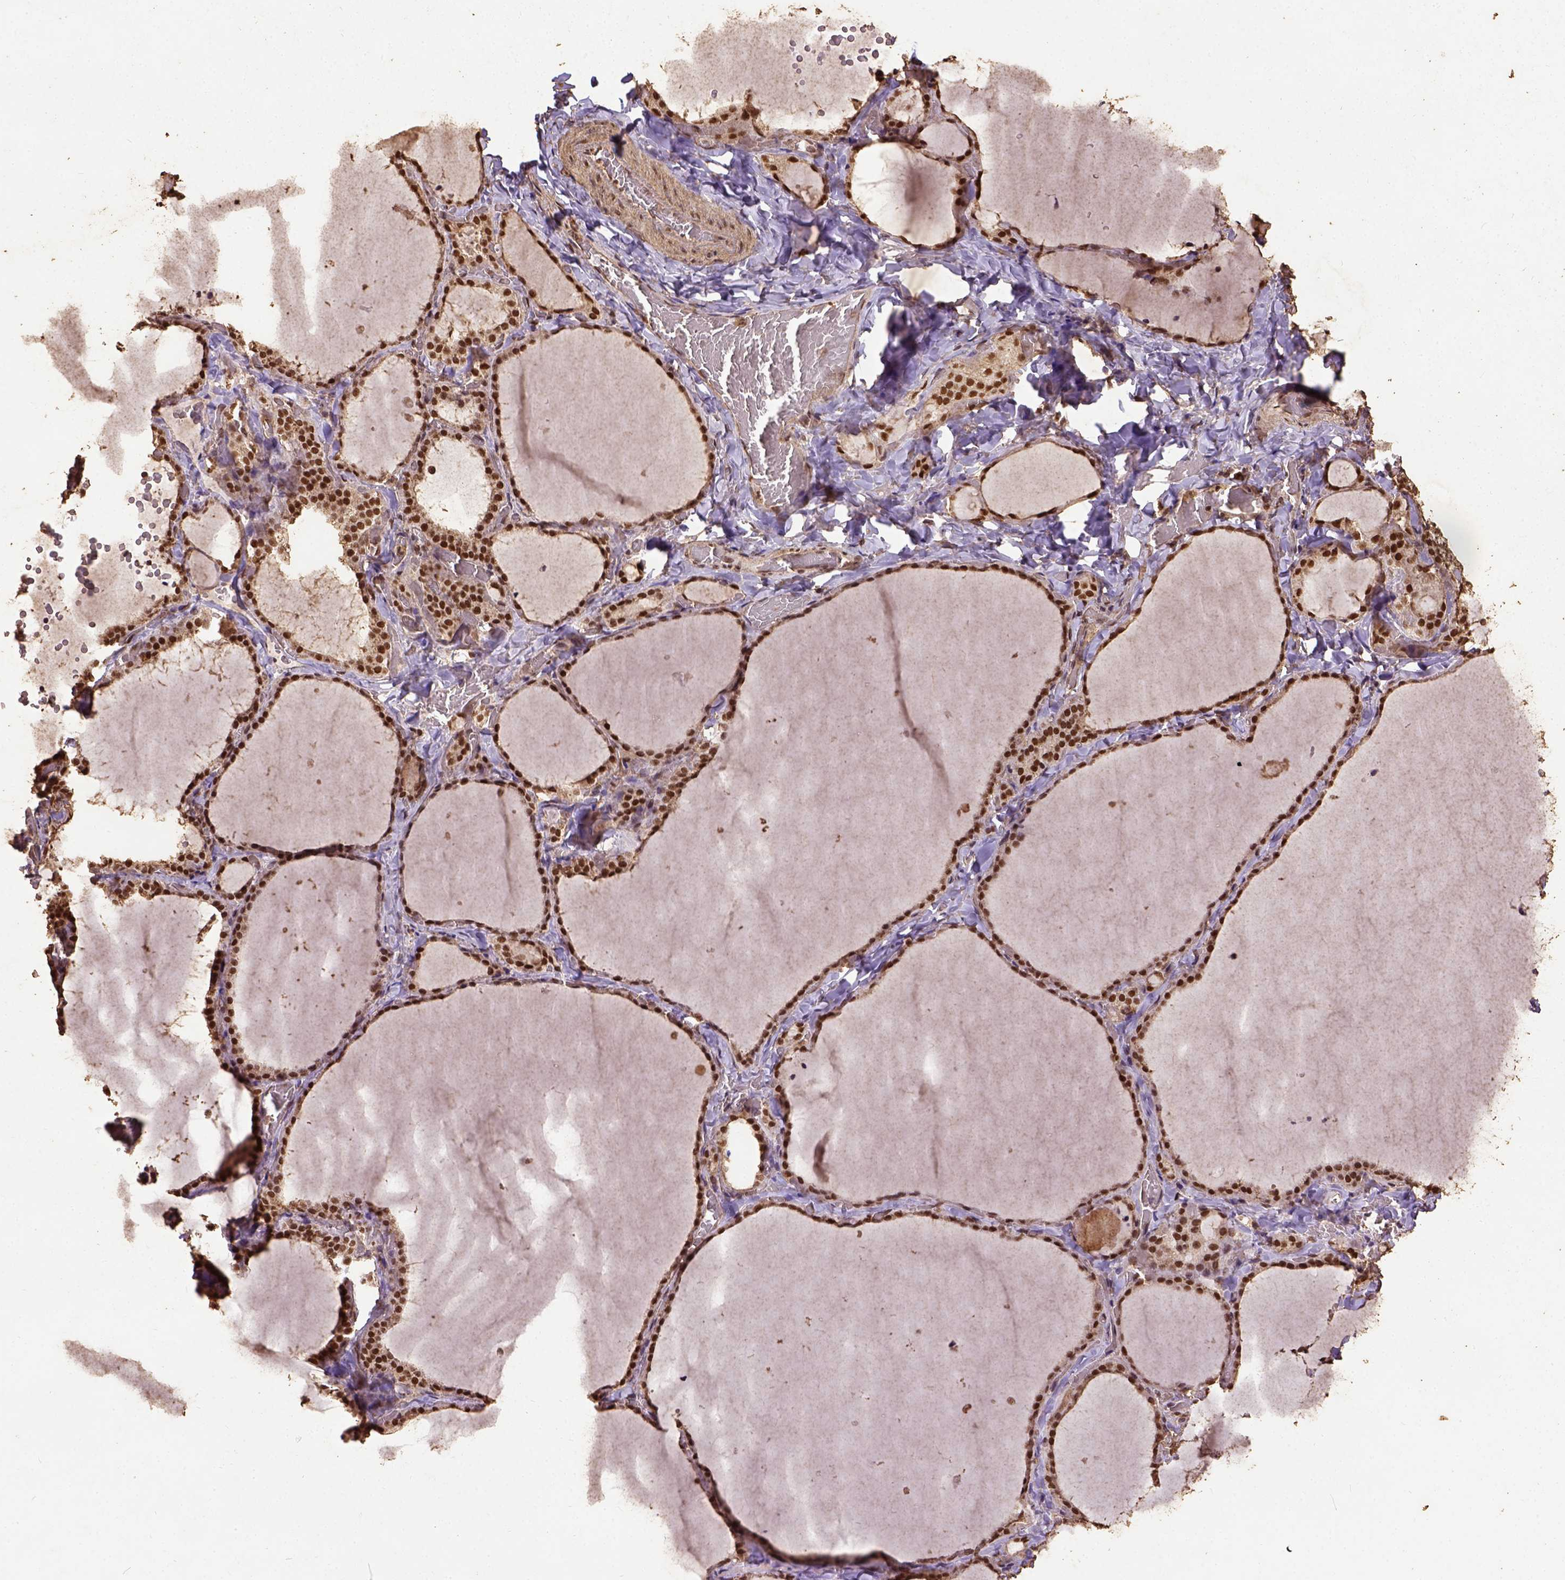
{"staining": {"intensity": "strong", "quantity": ">75%", "location": "nuclear"}, "tissue": "thyroid gland", "cell_type": "Glandular cells", "image_type": "normal", "snomed": [{"axis": "morphology", "description": "Normal tissue, NOS"}, {"axis": "topography", "description": "Thyroid gland"}], "caption": "Thyroid gland was stained to show a protein in brown. There is high levels of strong nuclear staining in approximately >75% of glandular cells. The staining was performed using DAB, with brown indicating positive protein expression. Nuclei are stained blue with hematoxylin.", "gene": "NACC1", "patient": {"sex": "female", "age": 22}}